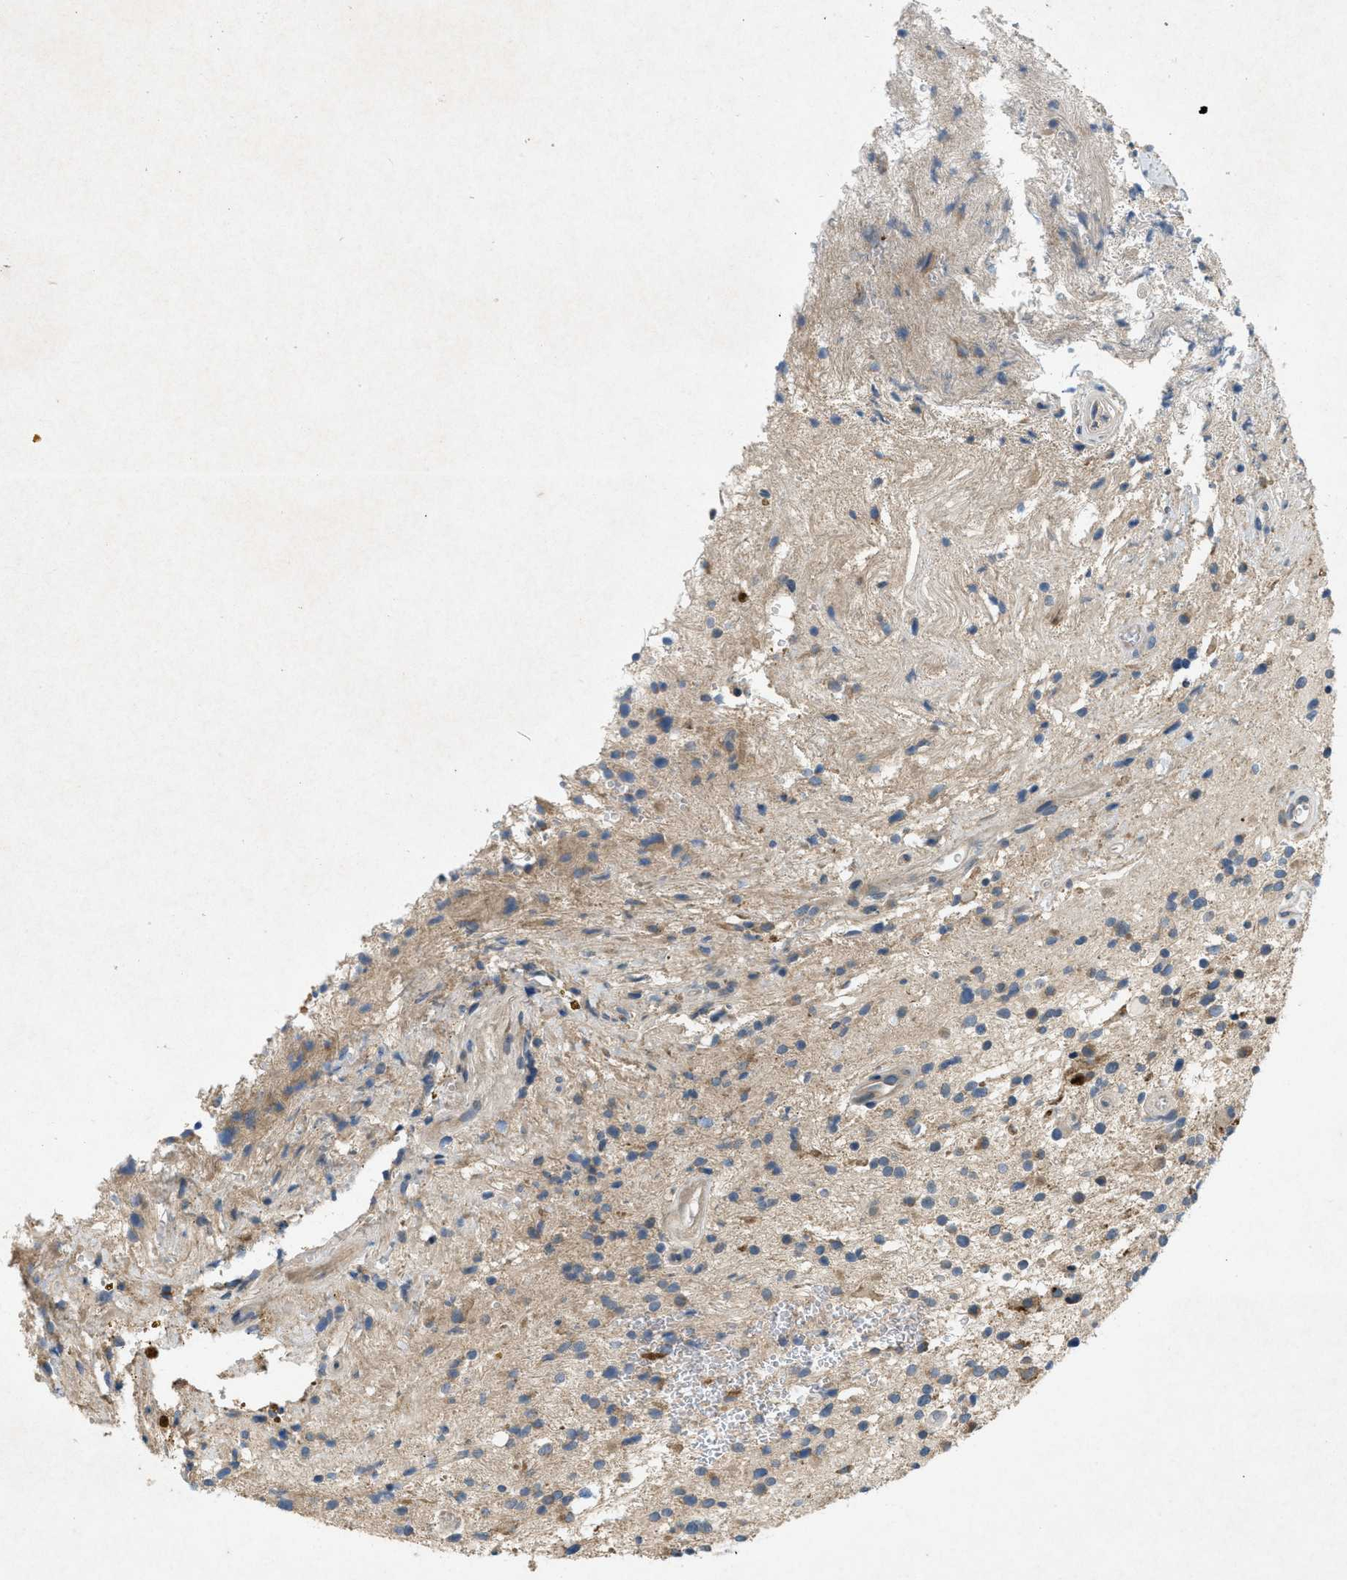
{"staining": {"intensity": "weak", "quantity": "<25%", "location": "cytoplasmic/membranous"}, "tissue": "glioma", "cell_type": "Tumor cells", "image_type": "cancer", "snomed": [{"axis": "morphology", "description": "Glioma, malignant, High grade"}, {"axis": "topography", "description": "Brain"}], "caption": "Tumor cells show no significant protein staining in malignant high-grade glioma.", "gene": "ADCY6", "patient": {"sex": "male", "age": 33}}